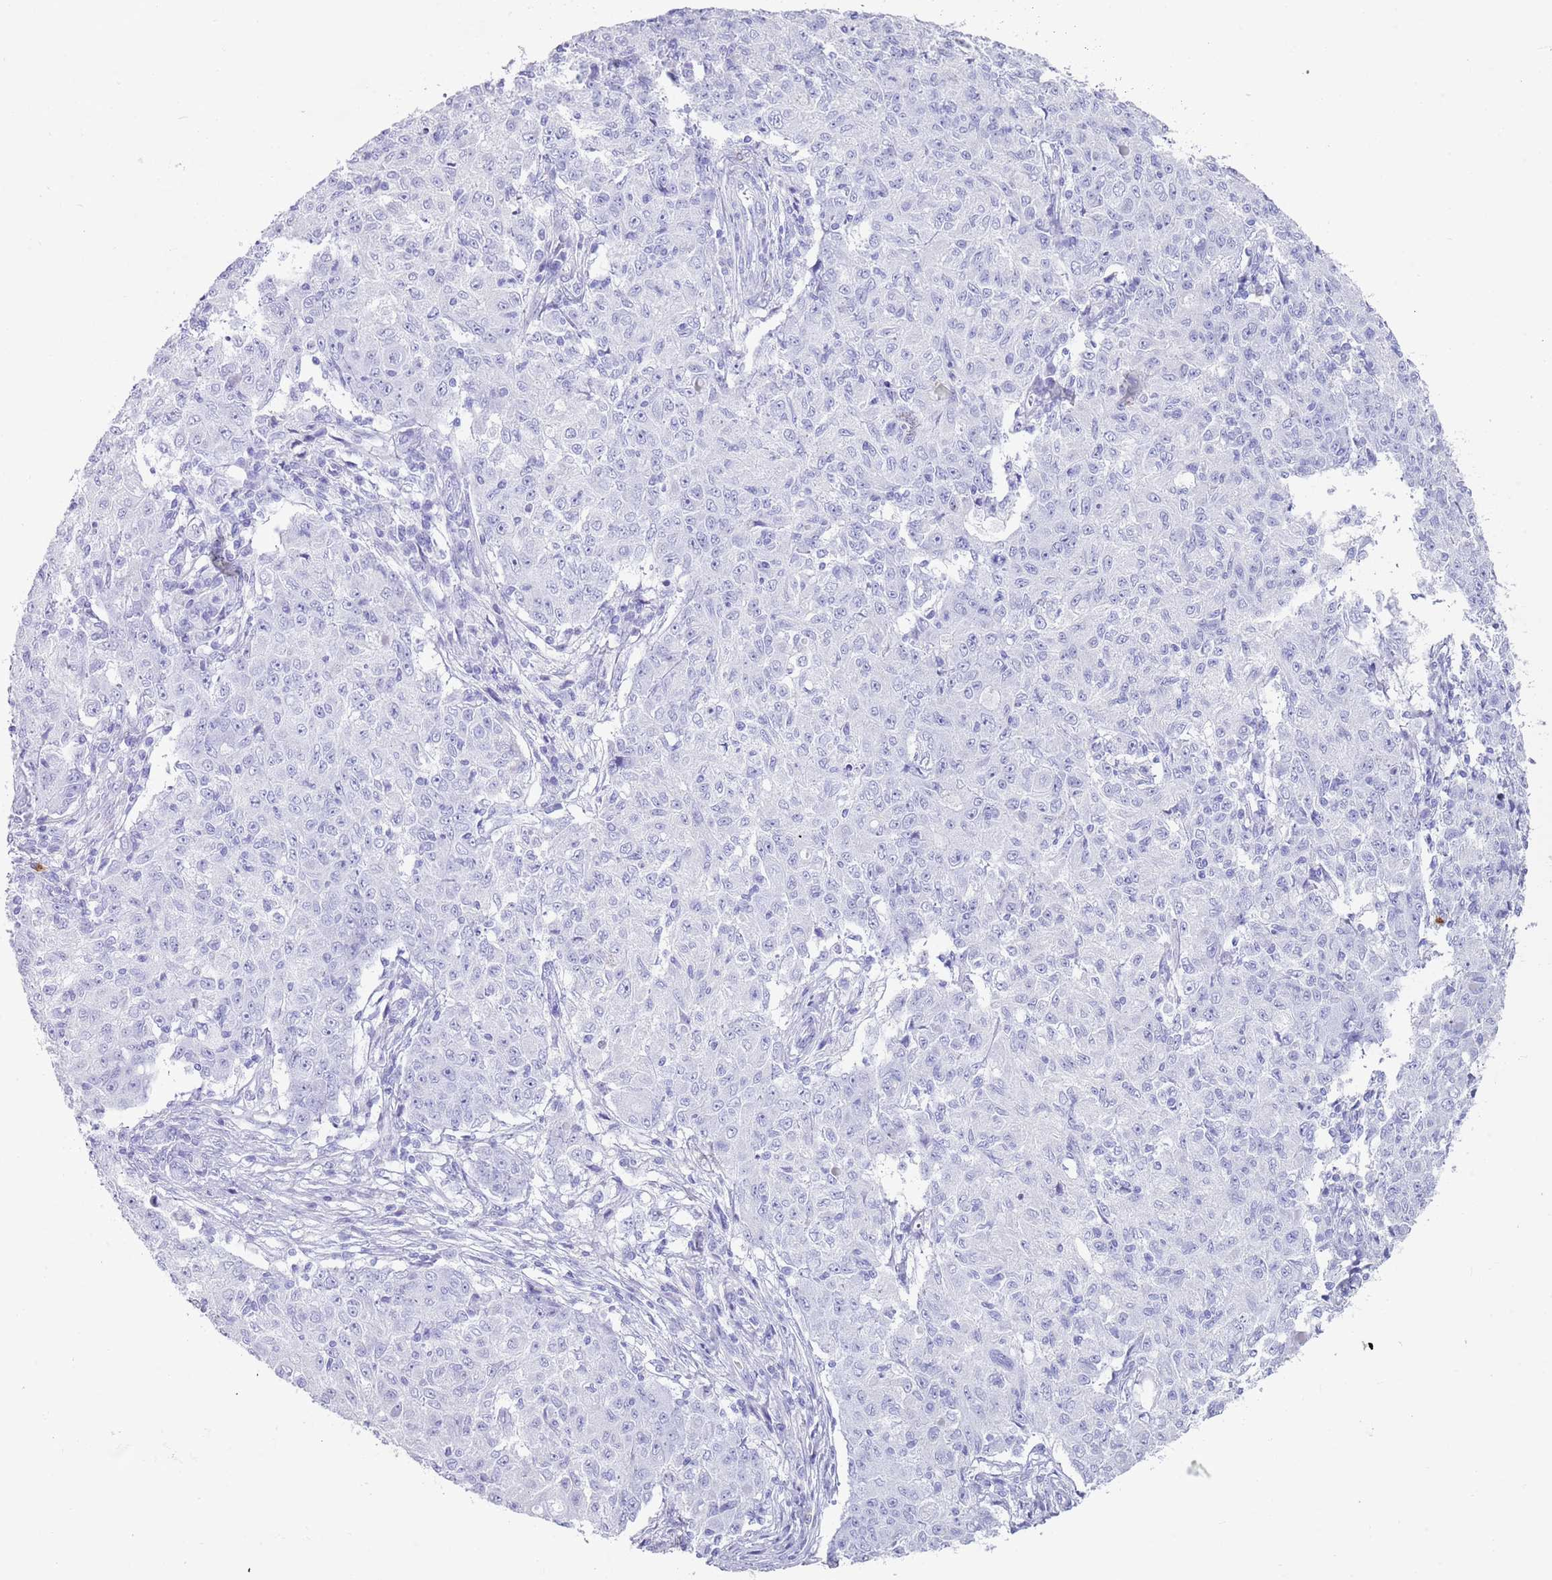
{"staining": {"intensity": "negative", "quantity": "none", "location": "none"}, "tissue": "ovarian cancer", "cell_type": "Tumor cells", "image_type": "cancer", "snomed": [{"axis": "morphology", "description": "Carcinoma, endometroid"}, {"axis": "topography", "description": "Ovary"}], "caption": "Immunohistochemistry (IHC) of ovarian cancer shows no expression in tumor cells.", "gene": "MYADML2", "patient": {"sex": "female", "age": 42}}